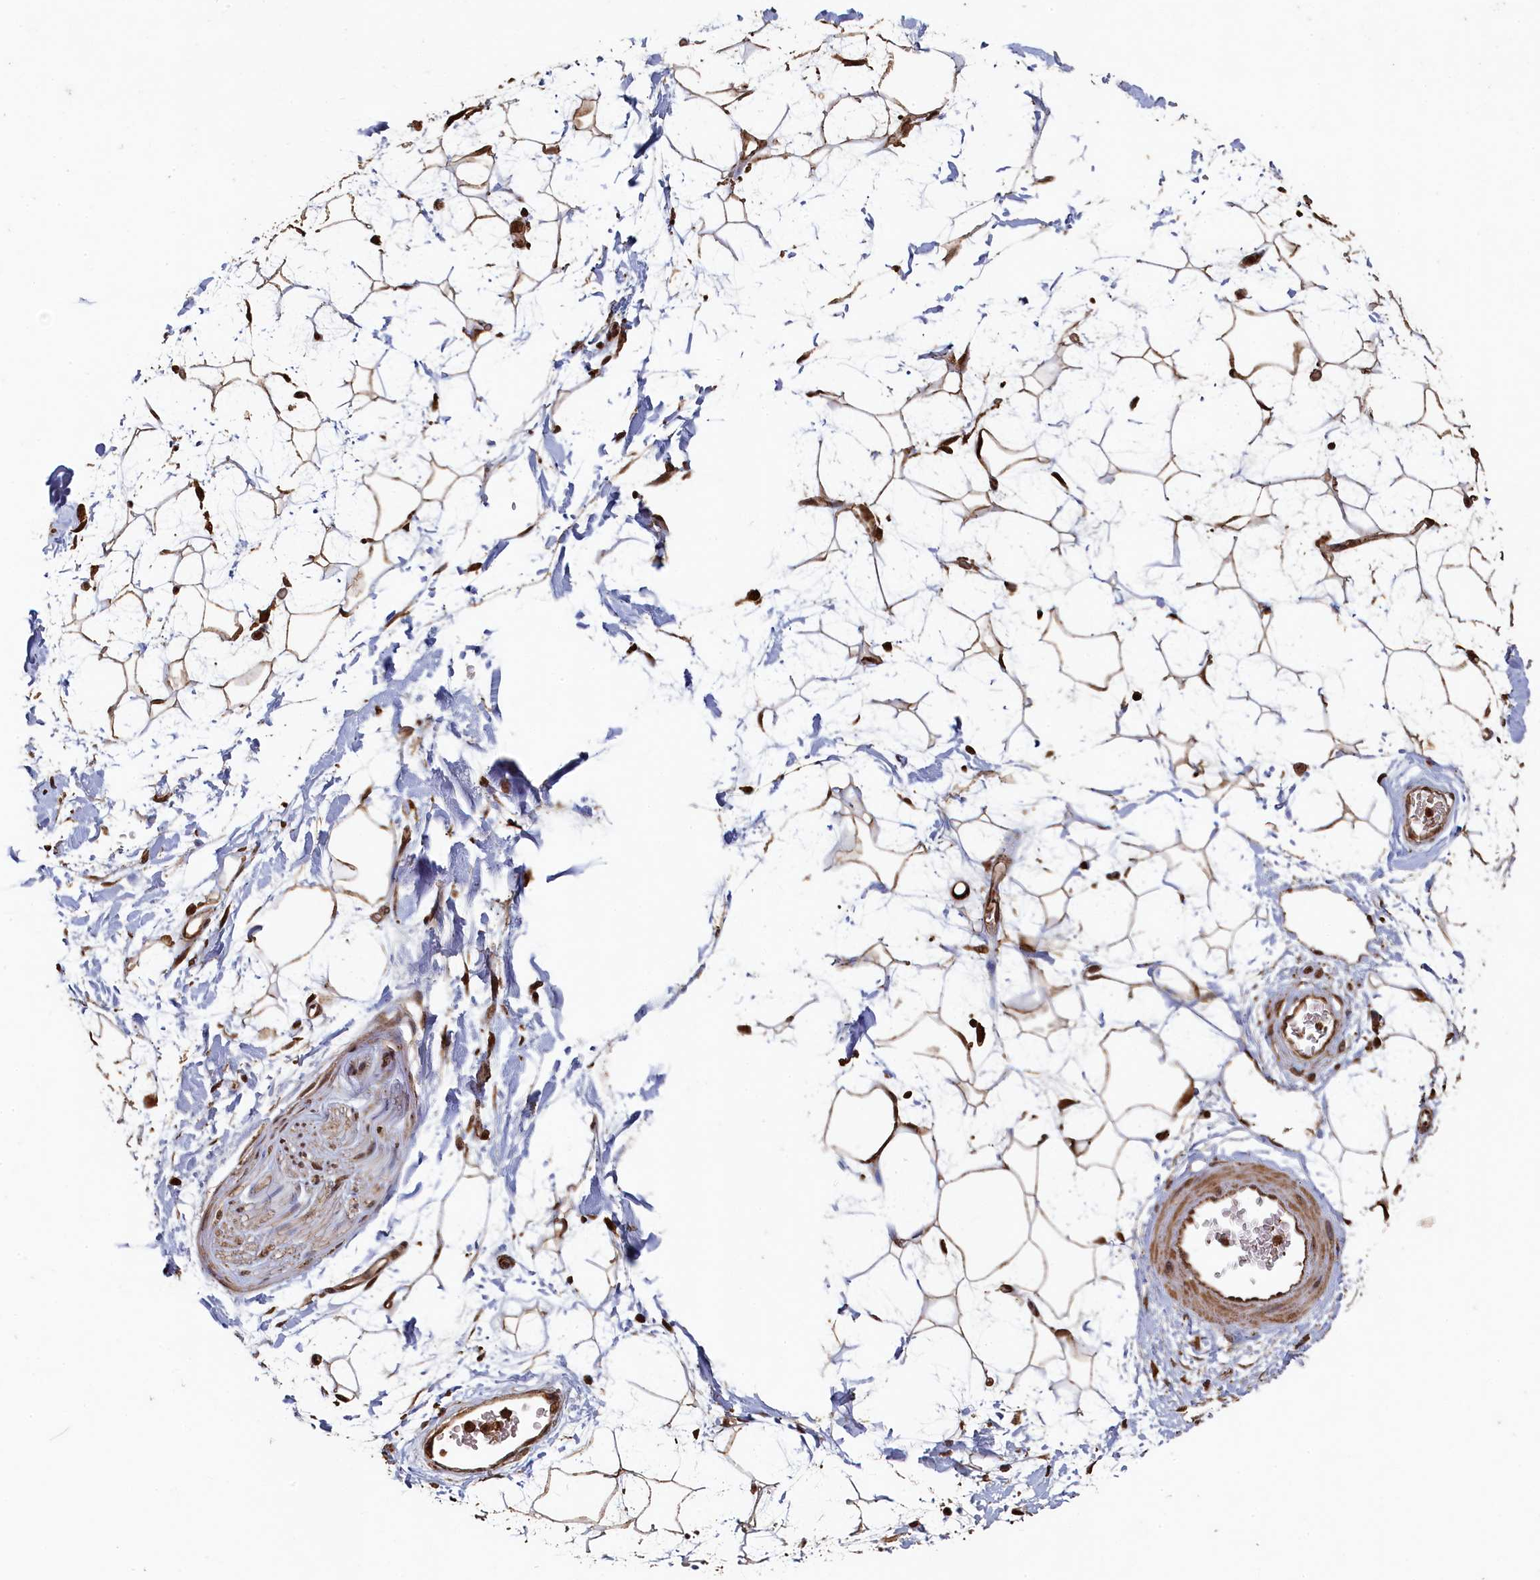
{"staining": {"intensity": "moderate", "quantity": ">75%", "location": "cytoplasmic/membranous,nuclear"}, "tissue": "adipose tissue", "cell_type": "Adipocytes", "image_type": "normal", "snomed": [{"axis": "morphology", "description": "Normal tissue, NOS"}, {"axis": "topography", "description": "Soft tissue"}], "caption": "DAB immunohistochemical staining of benign adipose tissue shows moderate cytoplasmic/membranous,nuclear protein expression in about >75% of adipocytes.", "gene": "PIGN", "patient": {"sex": "male", "age": 72}}